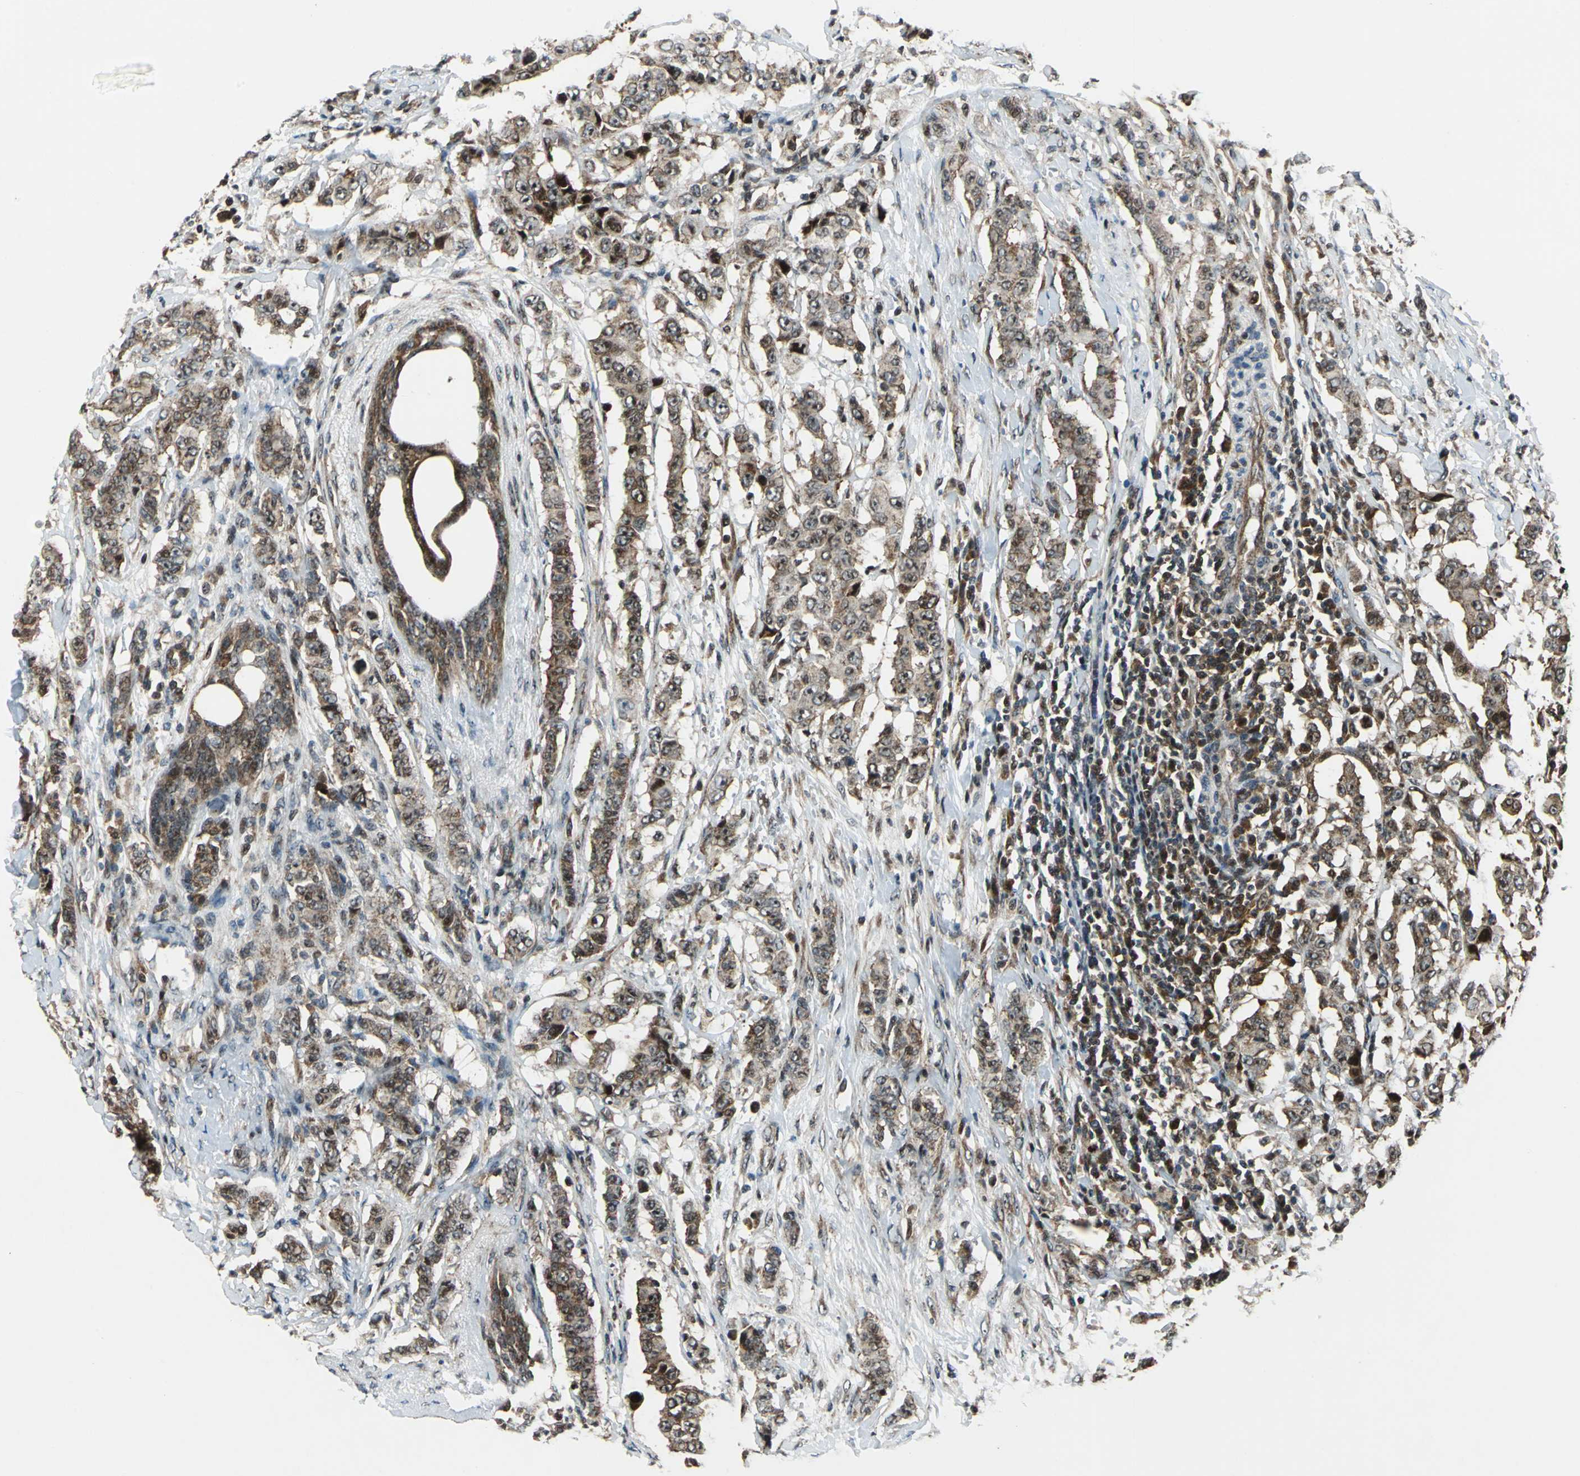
{"staining": {"intensity": "moderate", "quantity": ">75%", "location": "cytoplasmic/membranous"}, "tissue": "breast cancer", "cell_type": "Tumor cells", "image_type": "cancer", "snomed": [{"axis": "morphology", "description": "Duct carcinoma"}, {"axis": "topography", "description": "Breast"}], "caption": "IHC photomicrograph of neoplastic tissue: breast cancer stained using immunohistochemistry shows medium levels of moderate protein expression localized specifically in the cytoplasmic/membranous of tumor cells, appearing as a cytoplasmic/membranous brown color.", "gene": "AATF", "patient": {"sex": "female", "age": 40}}